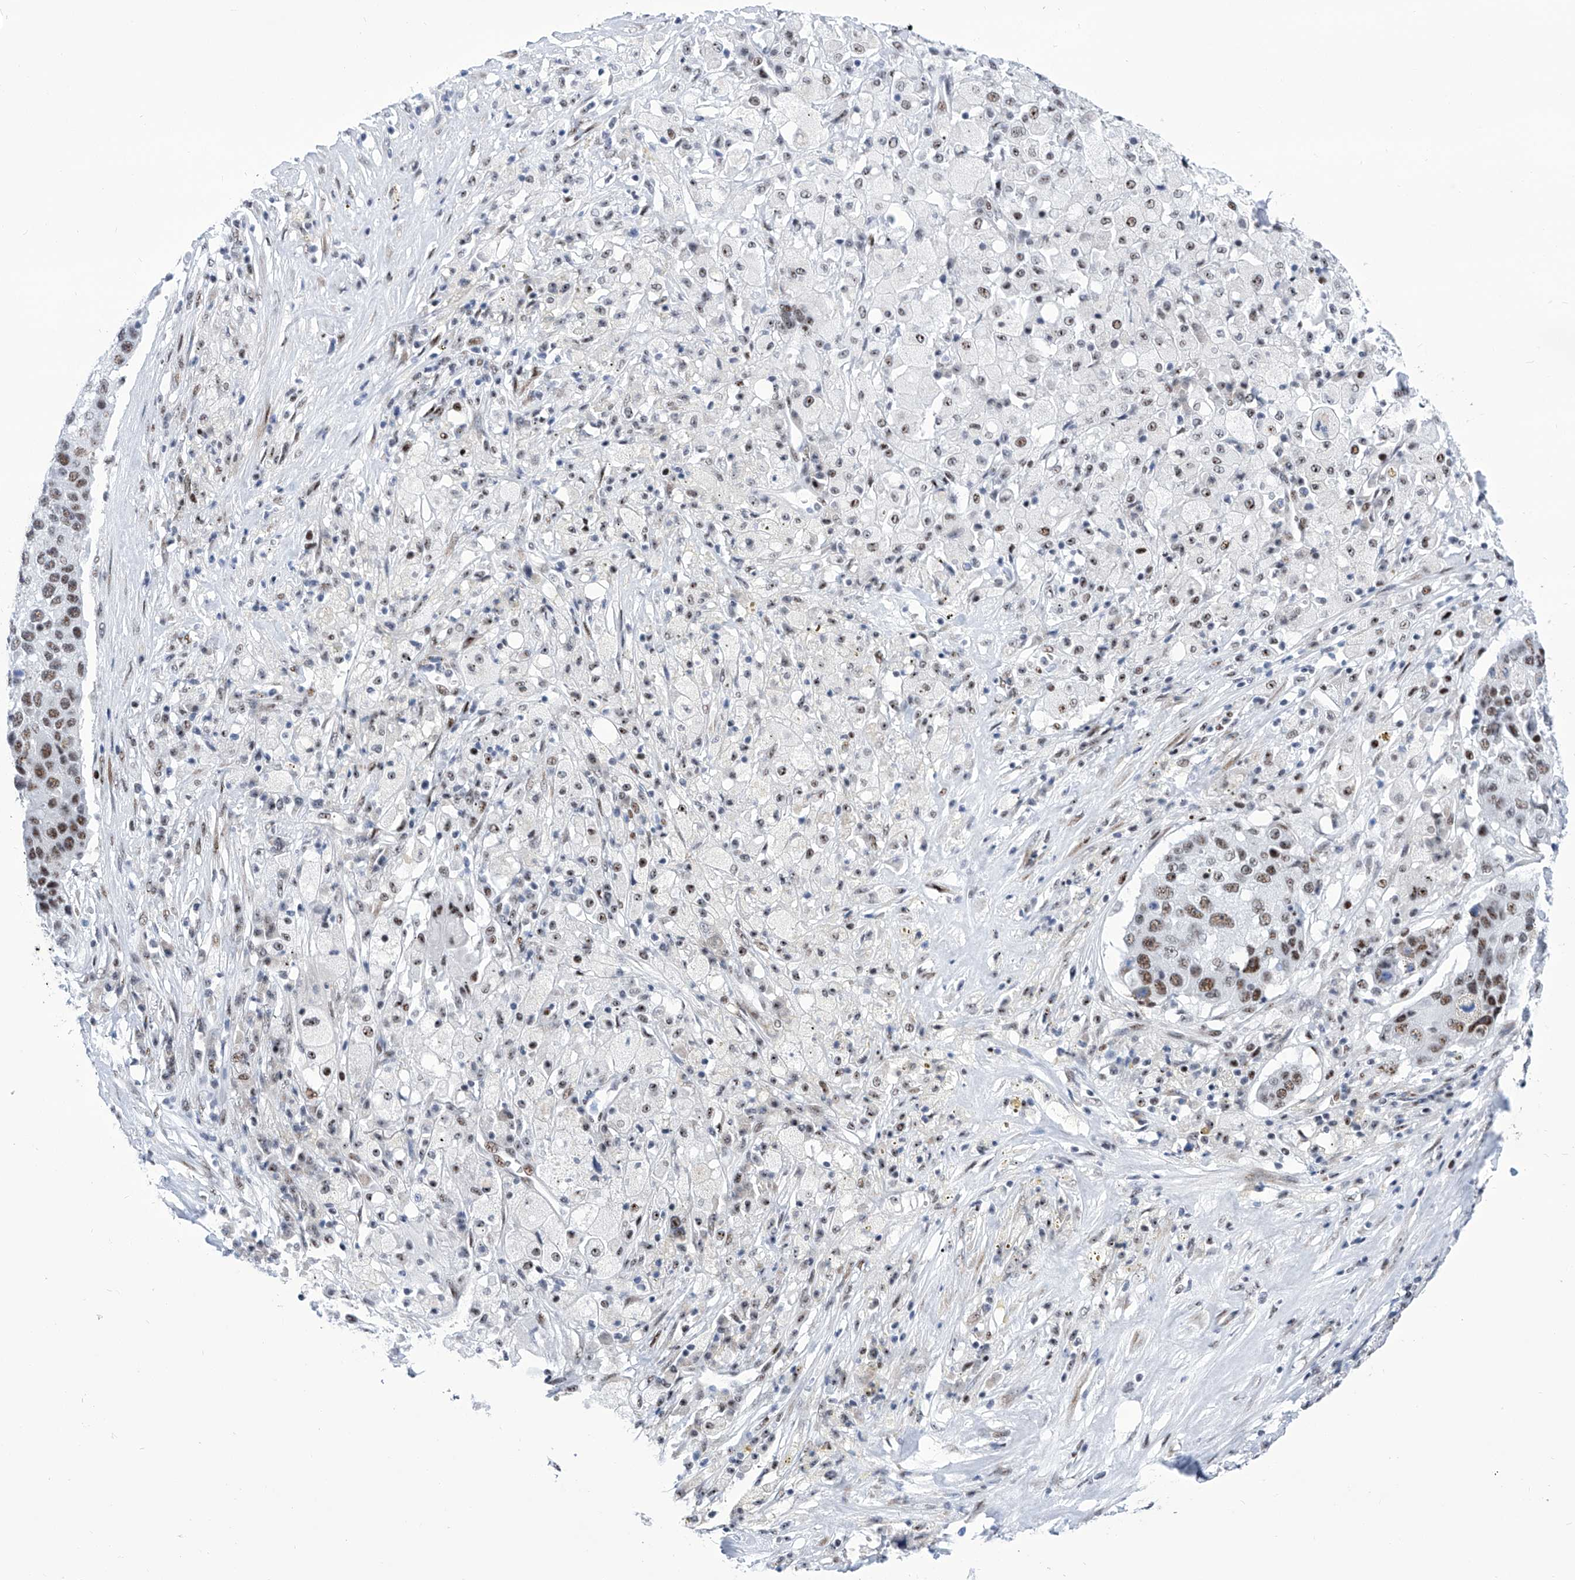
{"staining": {"intensity": "moderate", "quantity": ">75%", "location": "nuclear"}, "tissue": "lung cancer", "cell_type": "Tumor cells", "image_type": "cancer", "snomed": [{"axis": "morphology", "description": "Squamous cell carcinoma, NOS"}, {"axis": "topography", "description": "Lung"}], "caption": "Lung cancer (squamous cell carcinoma) stained with immunohistochemistry shows moderate nuclear staining in approximately >75% of tumor cells.", "gene": "SART1", "patient": {"sex": "male", "age": 61}}